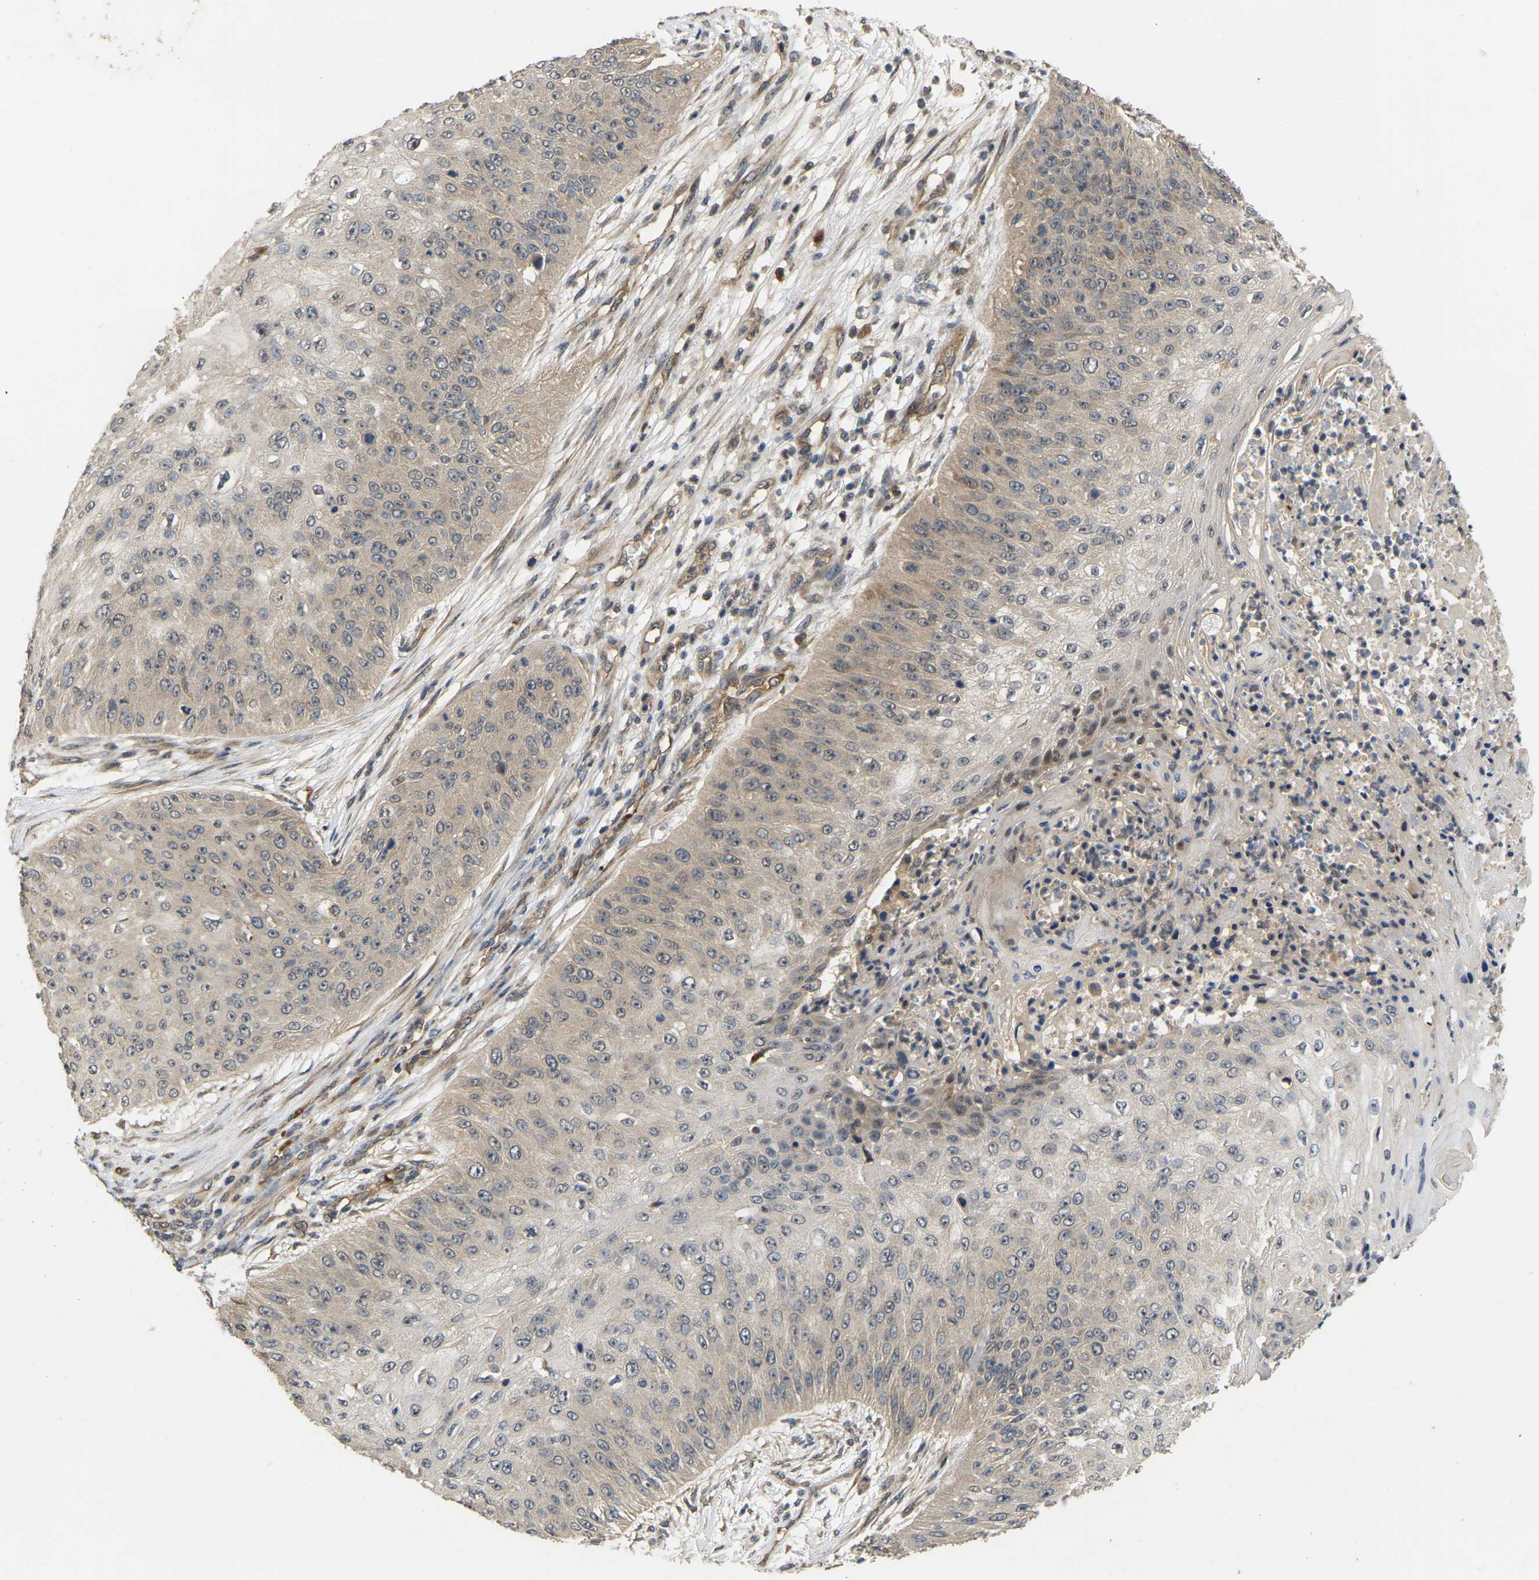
{"staining": {"intensity": "weak", "quantity": "<25%", "location": "cytoplasmic/membranous,nuclear"}, "tissue": "skin cancer", "cell_type": "Tumor cells", "image_type": "cancer", "snomed": [{"axis": "morphology", "description": "Squamous cell carcinoma, NOS"}, {"axis": "topography", "description": "Skin"}], "caption": "DAB (3,3'-diaminobenzidine) immunohistochemical staining of squamous cell carcinoma (skin) displays no significant staining in tumor cells.", "gene": "LIMK2", "patient": {"sex": "female", "age": 80}}